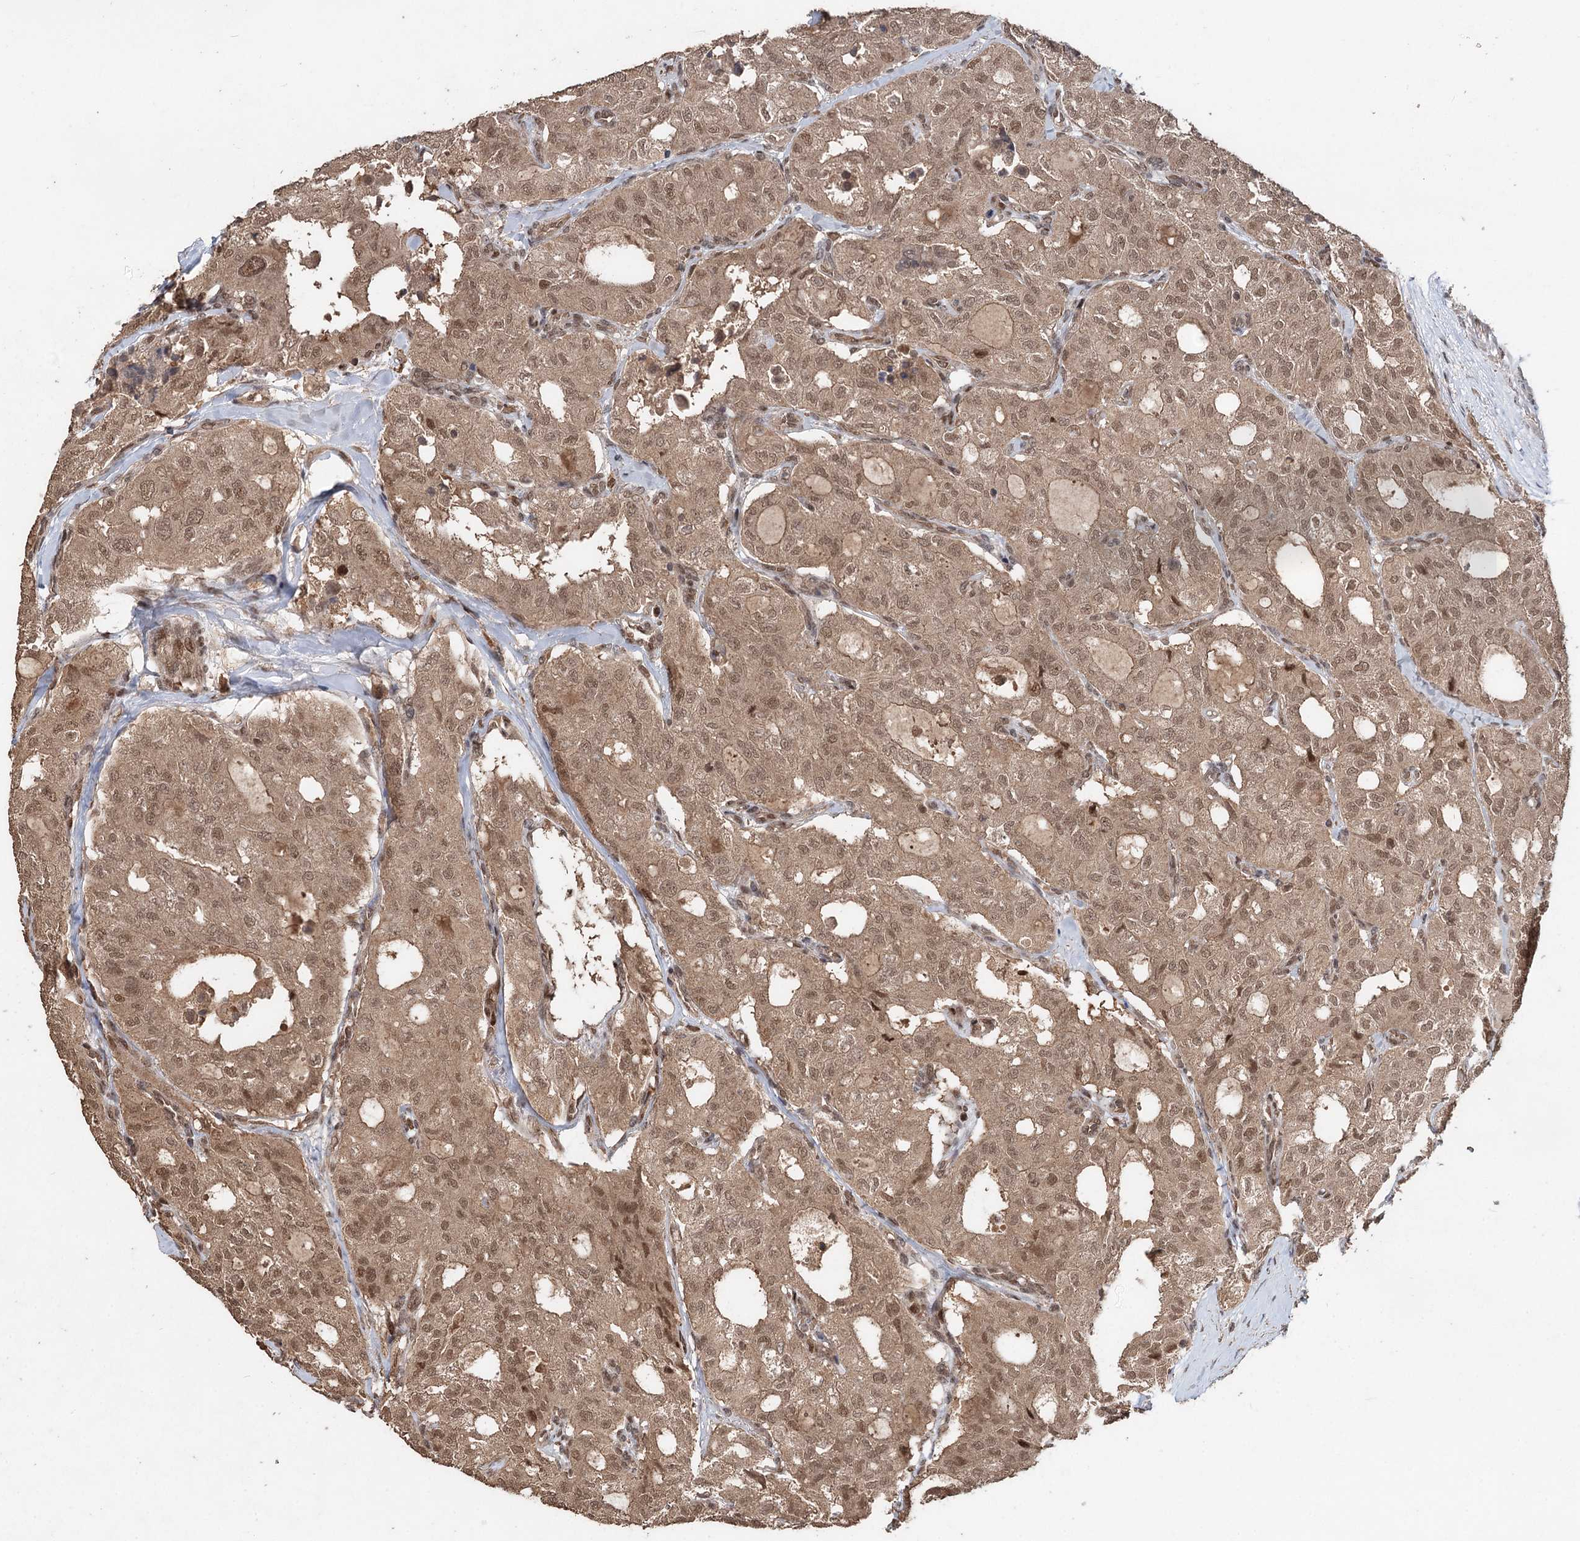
{"staining": {"intensity": "moderate", "quantity": ">75%", "location": "cytoplasmic/membranous,nuclear"}, "tissue": "thyroid cancer", "cell_type": "Tumor cells", "image_type": "cancer", "snomed": [{"axis": "morphology", "description": "Follicular adenoma carcinoma, NOS"}, {"axis": "topography", "description": "Thyroid gland"}], "caption": "The micrograph reveals immunohistochemical staining of thyroid follicular adenoma carcinoma. There is moderate cytoplasmic/membranous and nuclear positivity is identified in about >75% of tumor cells.", "gene": "FBXO7", "patient": {"sex": "male", "age": 75}}